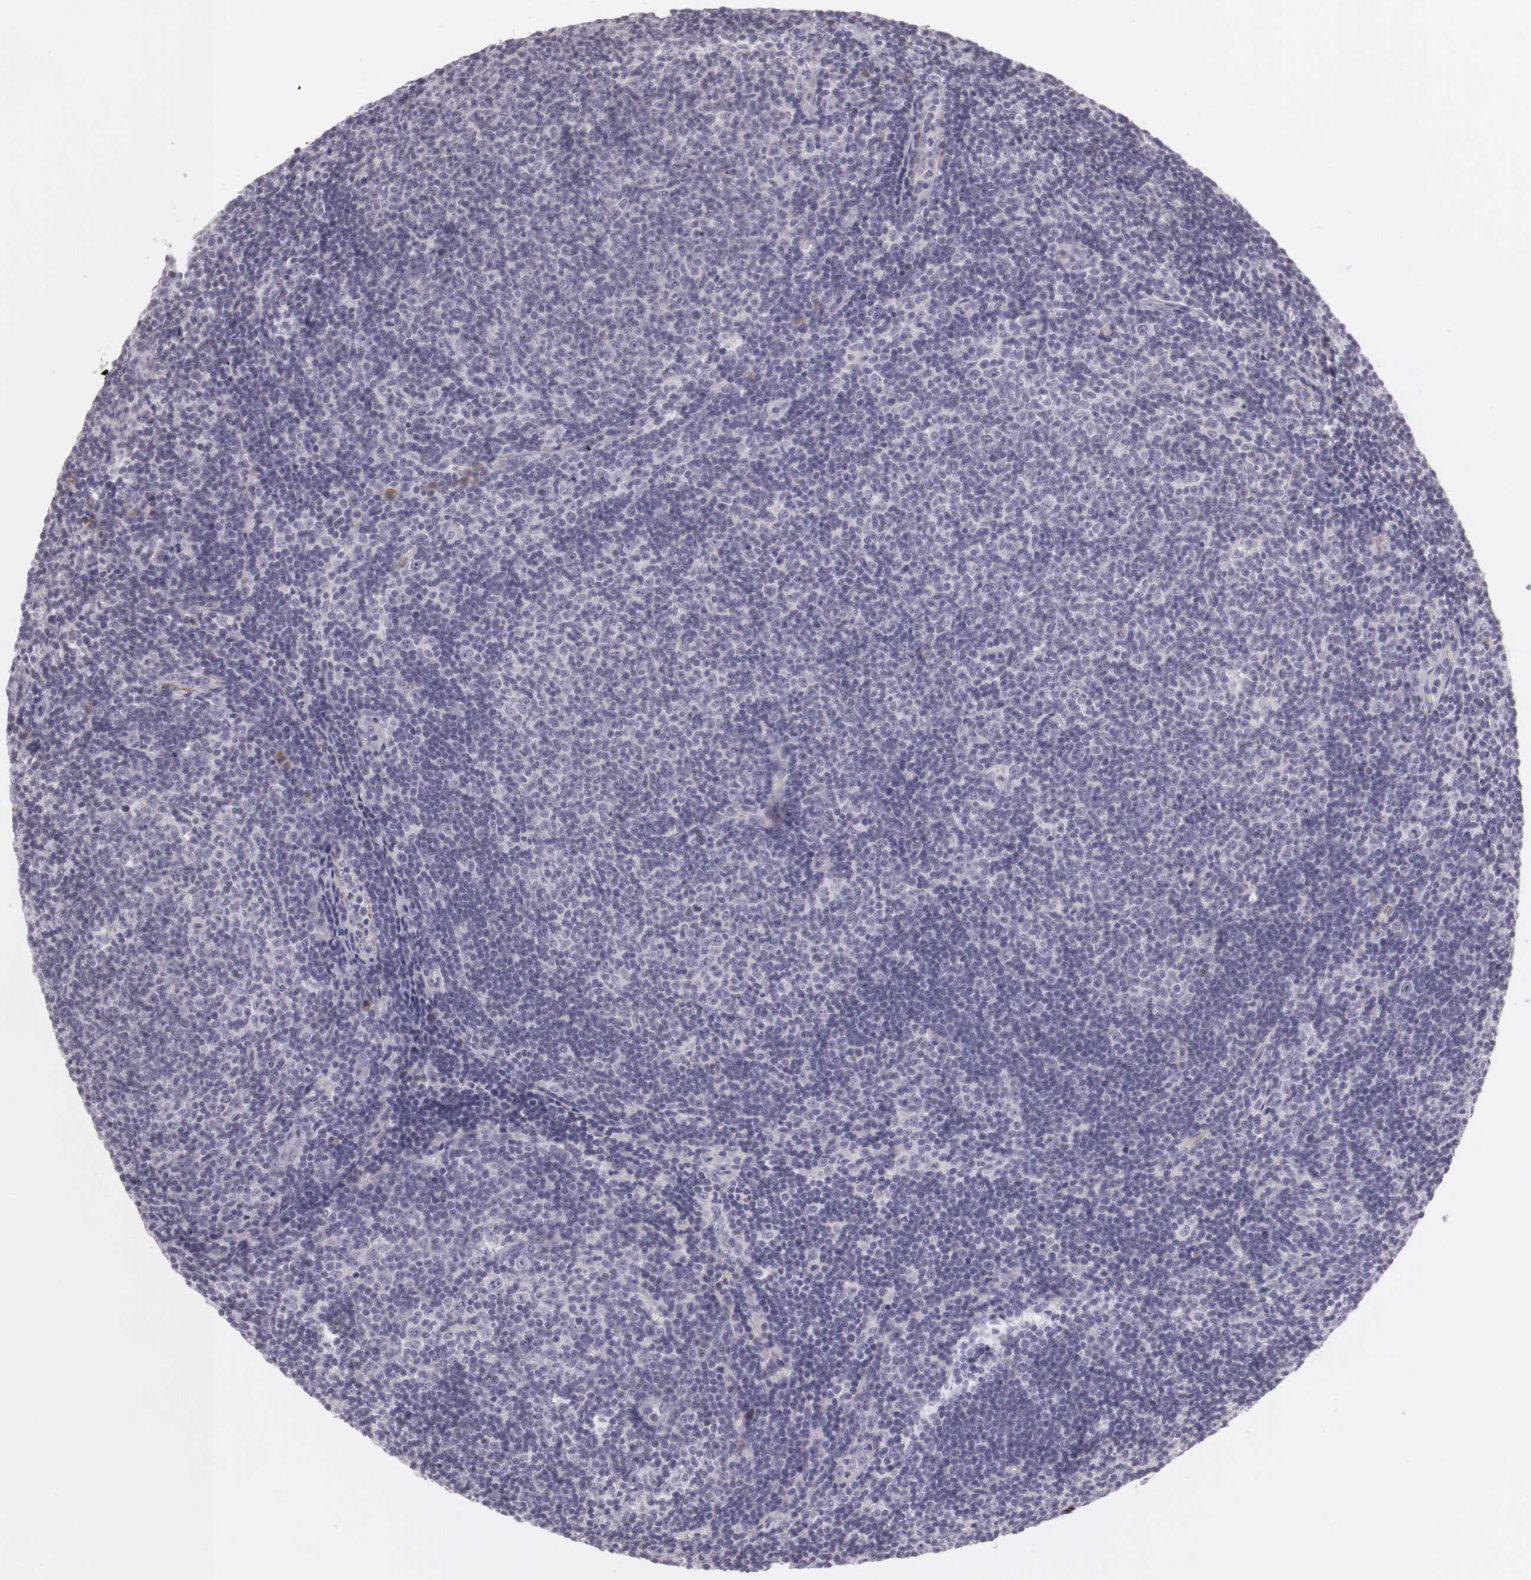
{"staining": {"intensity": "negative", "quantity": "none", "location": "none"}, "tissue": "lymphoma", "cell_type": "Tumor cells", "image_type": "cancer", "snomed": [{"axis": "morphology", "description": "Malignant lymphoma, non-Hodgkin's type, Low grade"}, {"axis": "topography", "description": "Lymph node"}], "caption": "Immunohistochemistry (IHC) micrograph of malignant lymphoma, non-Hodgkin's type (low-grade) stained for a protein (brown), which demonstrates no staining in tumor cells.", "gene": "CNTN2", "patient": {"sex": "male", "age": 49}}